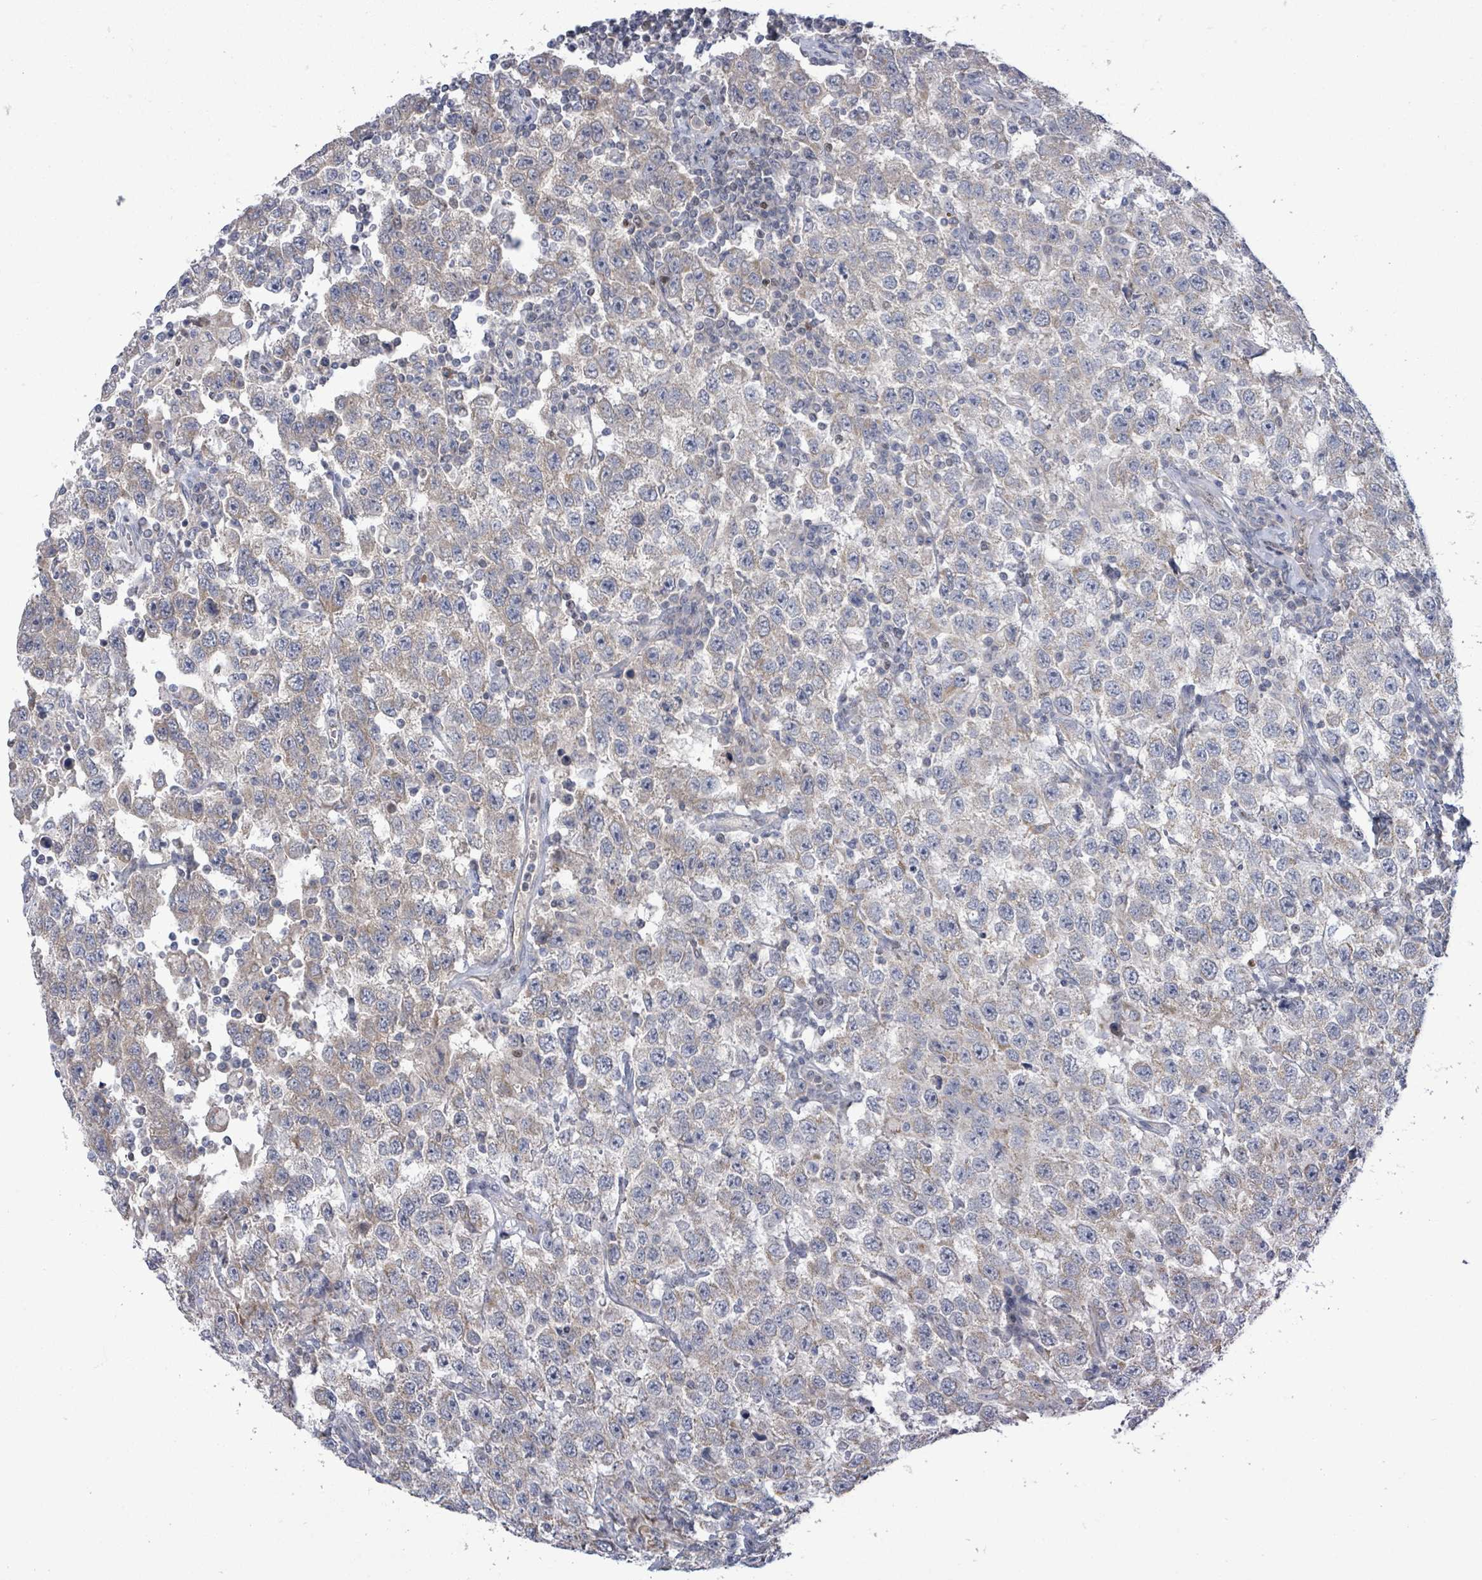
{"staining": {"intensity": "weak", "quantity": "<25%", "location": "cytoplasmic/membranous"}, "tissue": "testis cancer", "cell_type": "Tumor cells", "image_type": "cancer", "snomed": [{"axis": "morphology", "description": "Seminoma, NOS"}, {"axis": "topography", "description": "Testis"}], "caption": "Image shows no protein staining in tumor cells of testis seminoma tissue. The staining is performed using DAB brown chromogen with nuclei counter-stained in using hematoxylin.", "gene": "ZFPM1", "patient": {"sex": "male", "age": 41}}